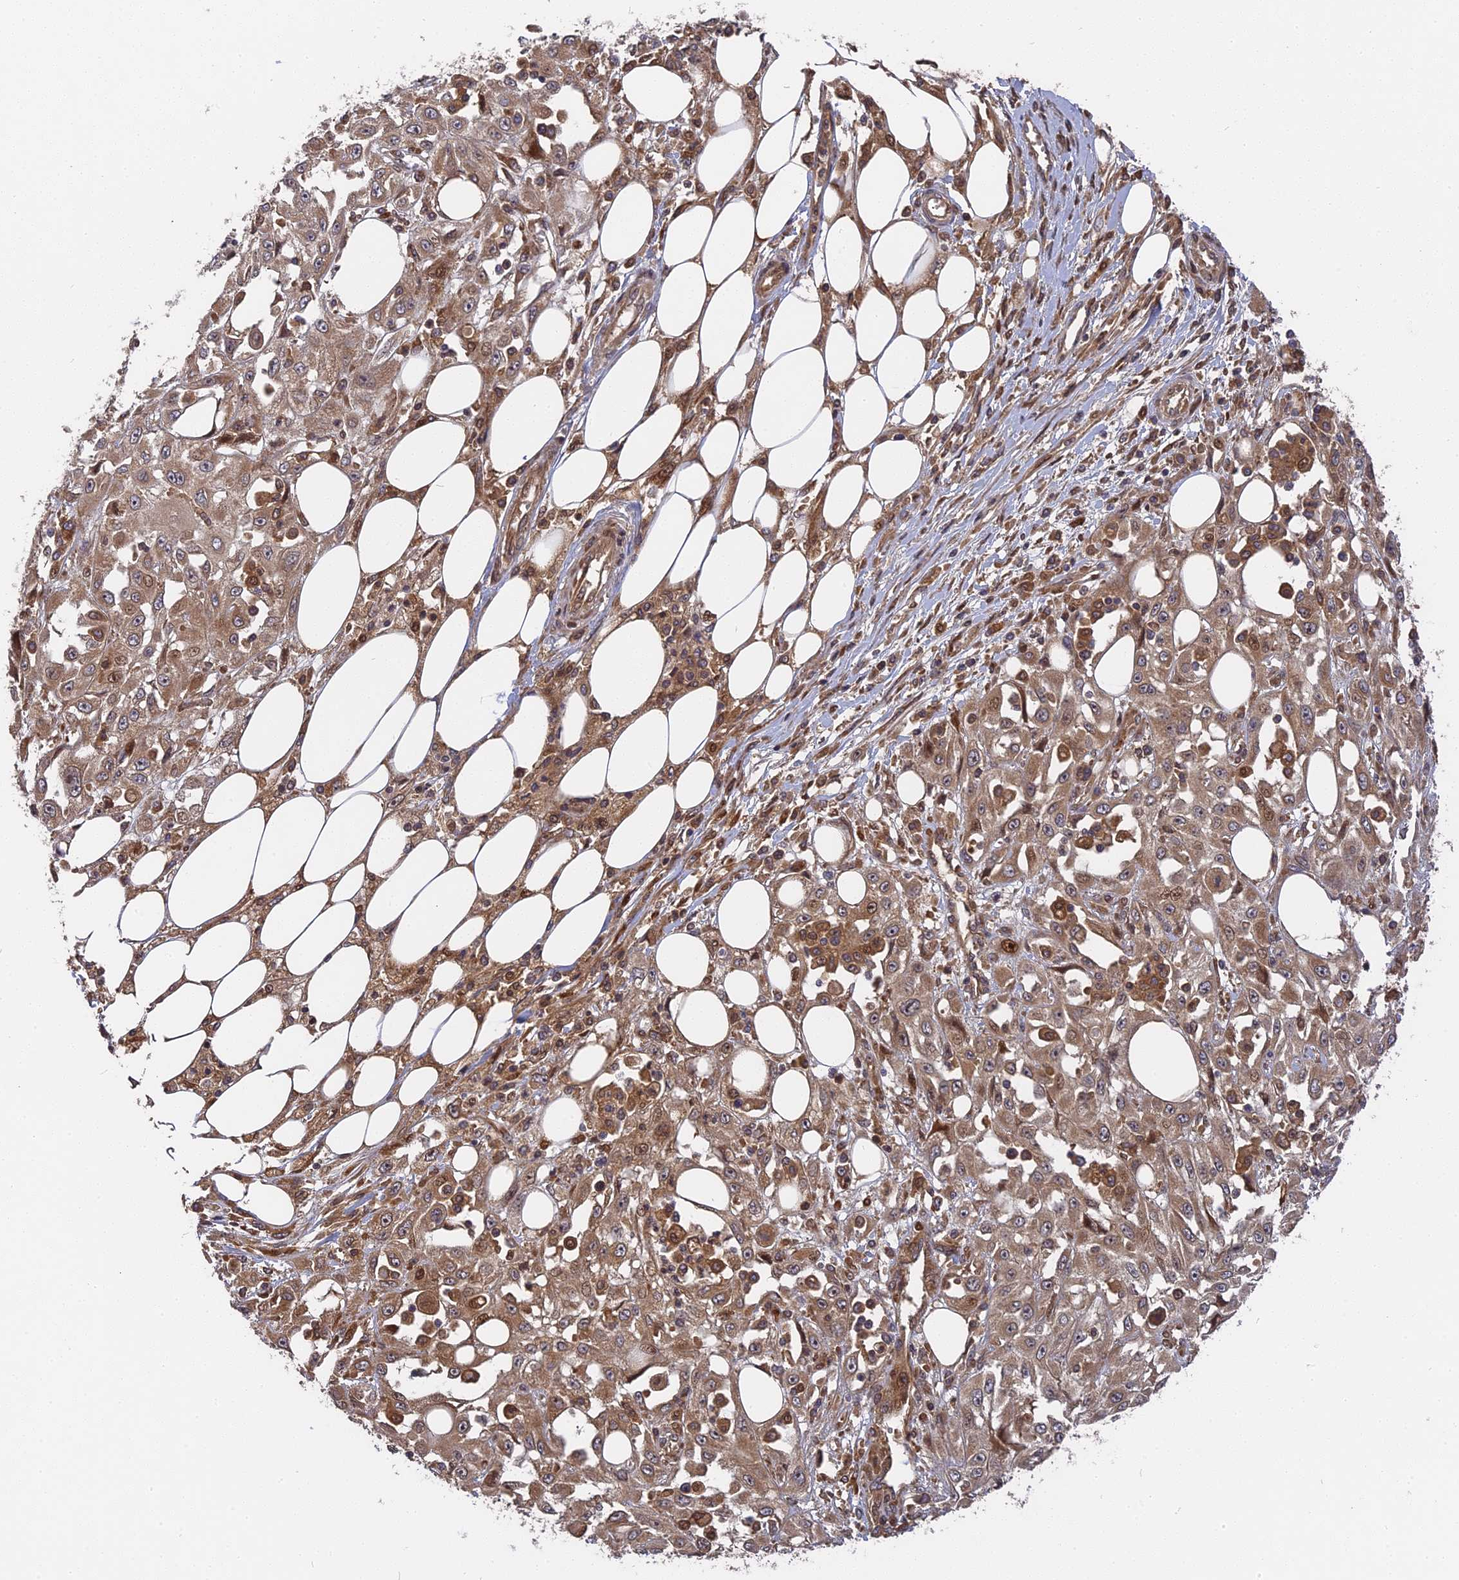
{"staining": {"intensity": "moderate", "quantity": ">75%", "location": "cytoplasmic/membranous"}, "tissue": "skin cancer", "cell_type": "Tumor cells", "image_type": "cancer", "snomed": [{"axis": "morphology", "description": "Squamous cell carcinoma, NOS"}, {"axis": "morphology", "description": "Squamous cell carcinoma, metastatic, NOS"}, {"axis": "topography", "description": "Skin"}, {"axis": "topography", "description": "Lymph node"}], "caption": "Skin cancer (metastatic squamous cell carcinoma) tissue exhibits moderate cytoplasmic/membranous positivity in approximately >75% of tumor cells The protein is stained brown, and the nuclei are stained in blue (DAB (3,3'-diaminobenzidine) IHC with brightfield microscopy, high magnification).", "gene": "TMUB2", "patient": {"sex": "male", "age": 75}}